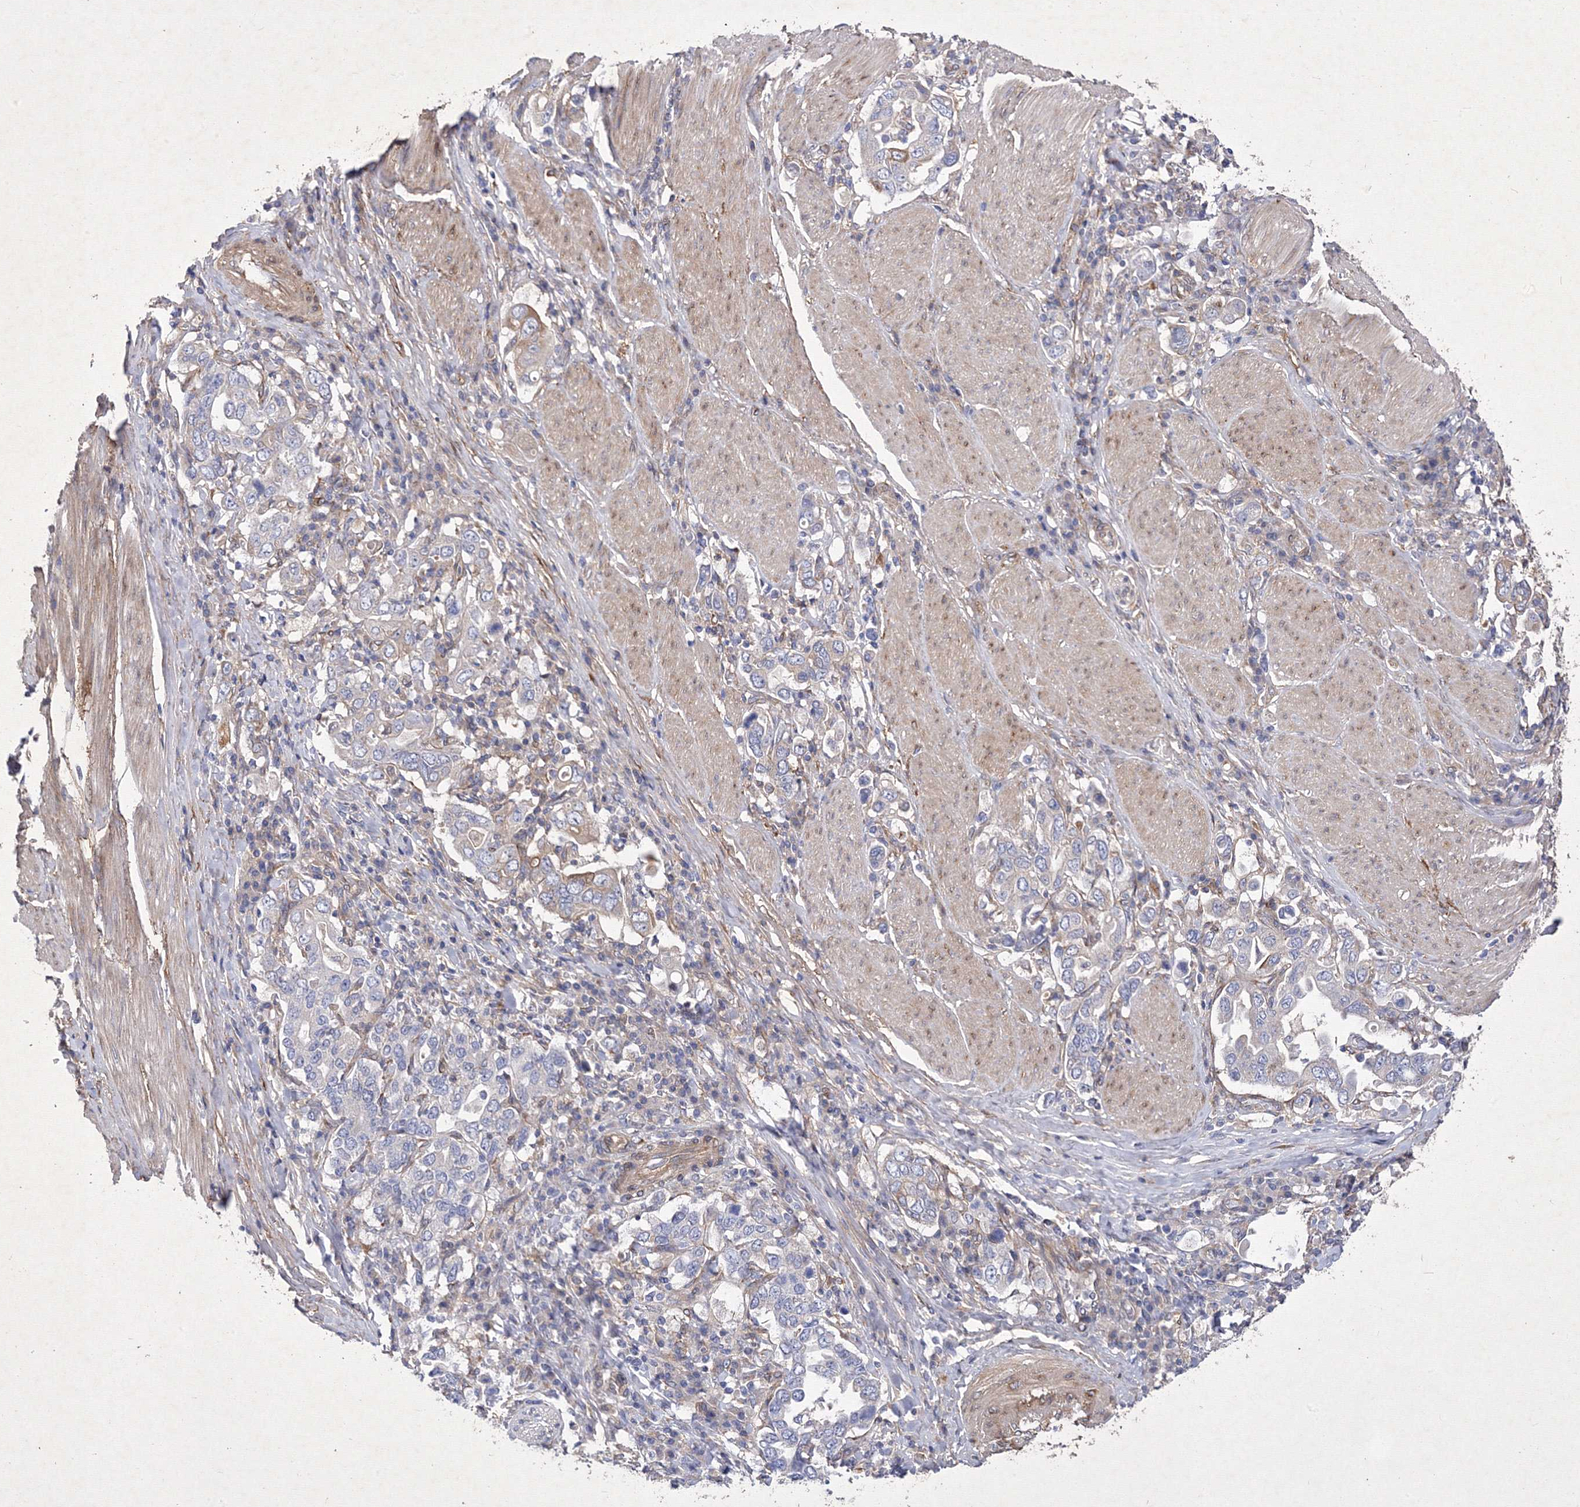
{"staining": {"intensity": "negative", "quantity": "none", "location": "none"}, "tissue": "stomach cancer", "cell_type": "Tumor cells", "image_type": "cancer", "snomed": [{"axis": "morphology", "description": "Adenocarcinoma, NOS"}, {"axis": "topography", "description": "Stomach, upper"}], "caption": "IHC of stomach adenocarcinoma displays no positivity in tumor cells.", "gene": "SNX18", "patient": {"sex": "male", "age": 62}}